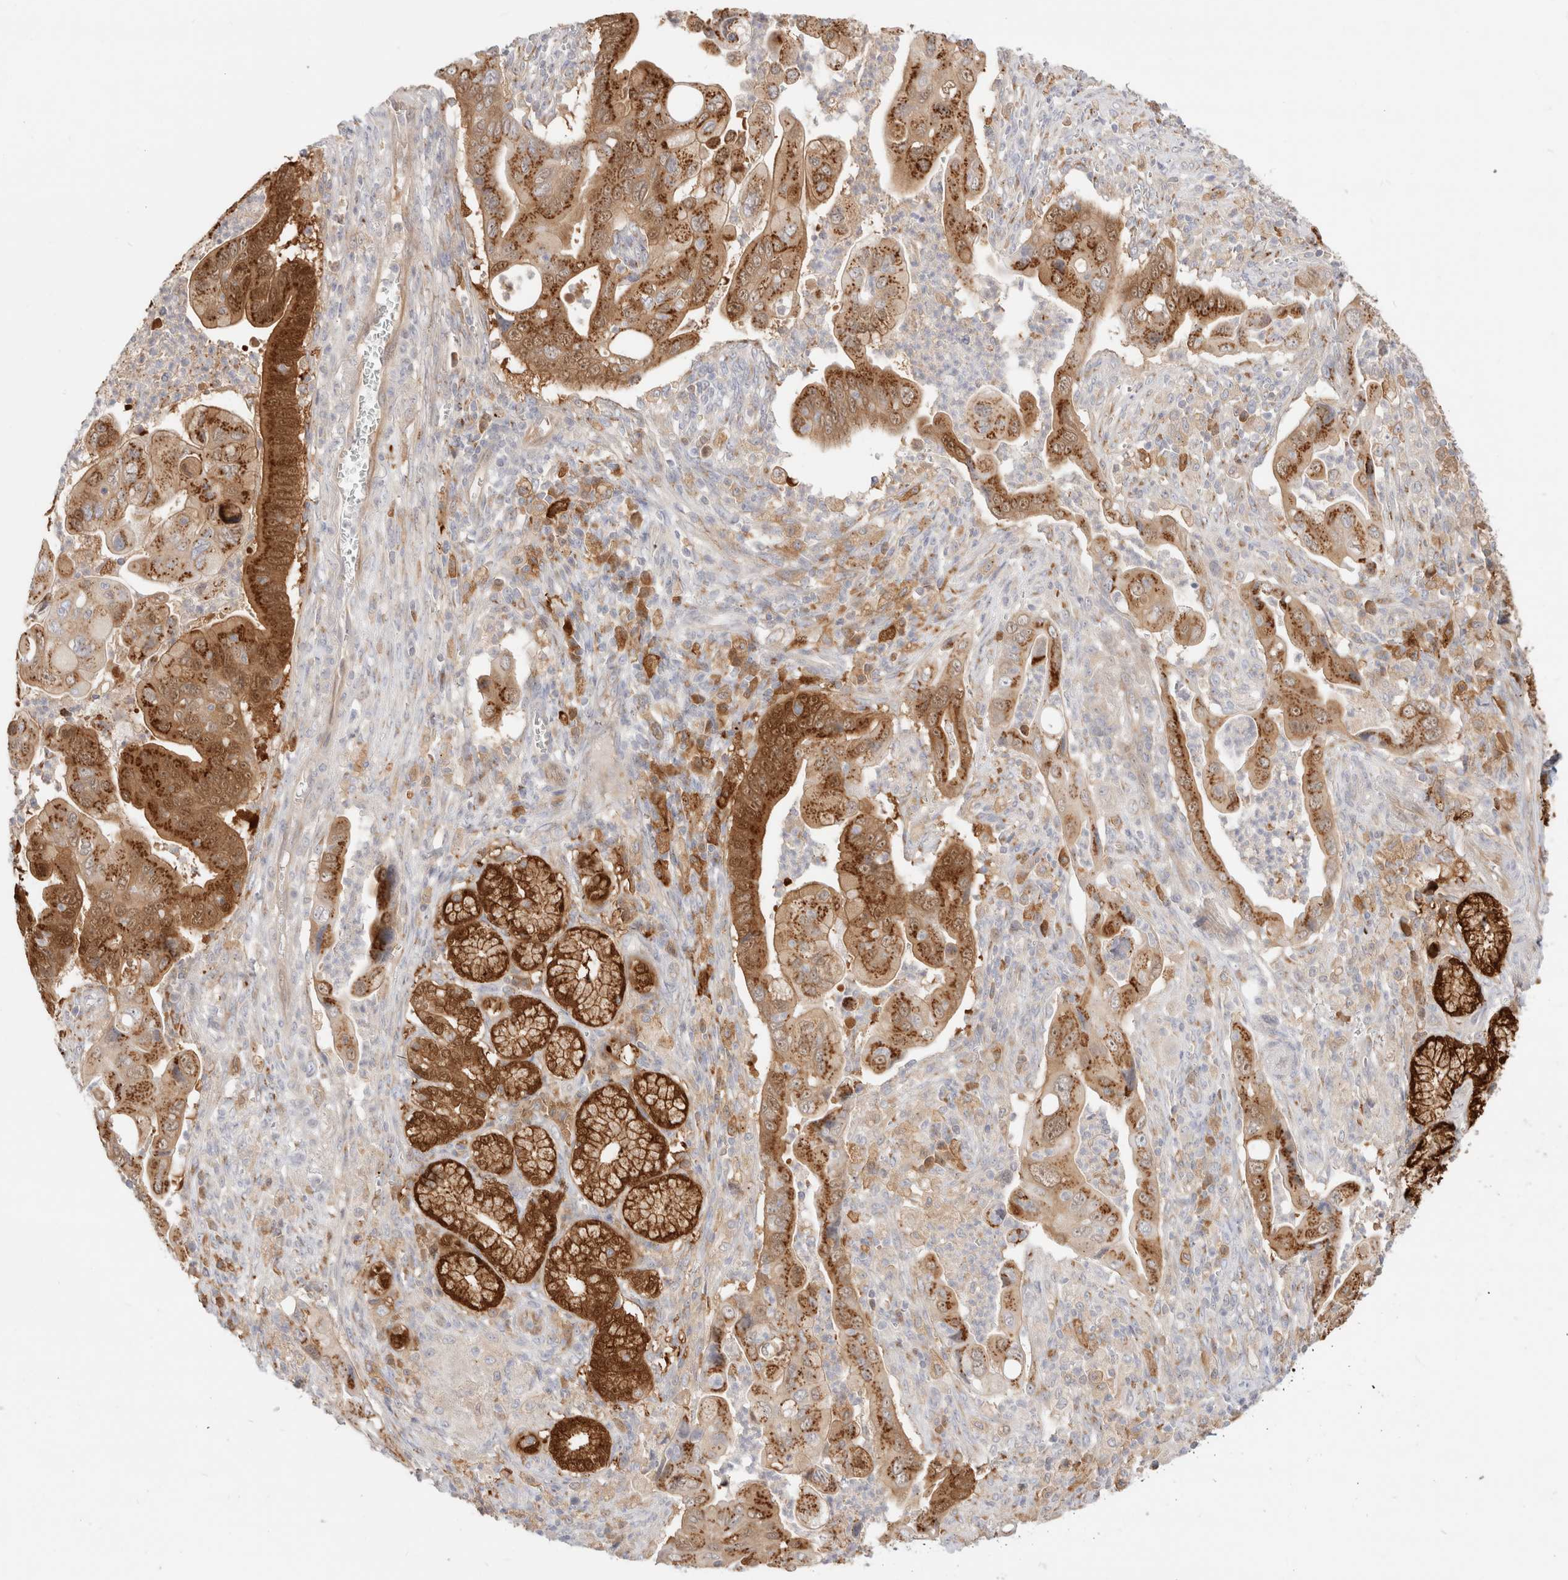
{"staining": {"intensity": "strong", "quantity": ">75%", "location": "cytoplasmic/membranous"}, "tissue": "pancreatic cancer", "cell_type": "Tumor cells", "image_type": "cancer", "snomed": [{"axis": "morphology", "description": "Adenocarcinoma, NOS"}, {"axis": "topography", "description": "Pancreas"}], "caption": "The histopathology image demonstrates immunohistochemical staining of pancreatic adenocarcinoma. There is strong cytoplasmic/membranous staining is appreciated in about >75% of tumor cells.", "gene": "EFCAB13", "patient": {"sex": "male", "age": 78}}